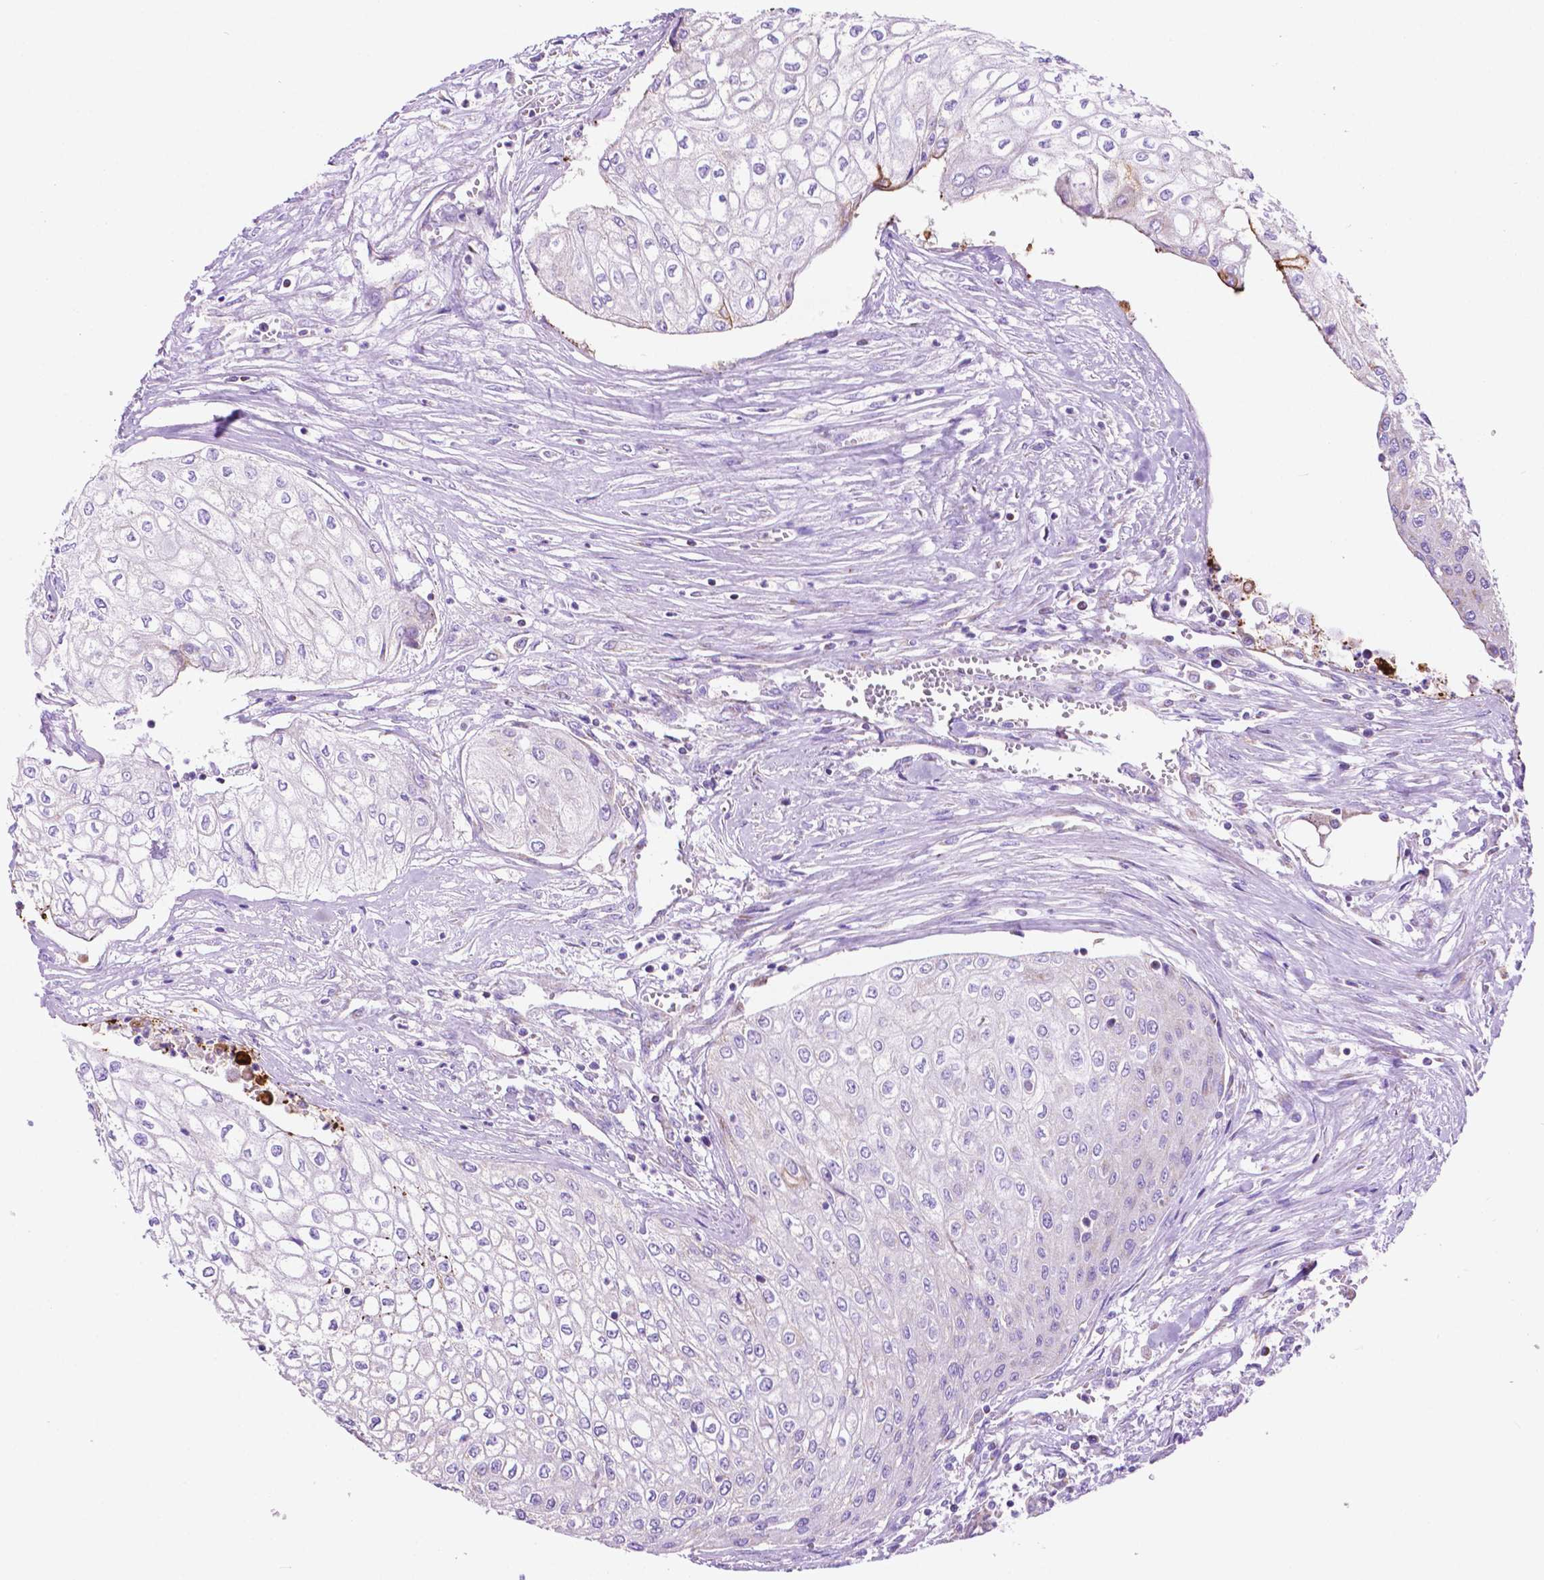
{"staining": {"intensity": "negative", "quantity": "none", "location": "none"}, "tissue": "urothelial cancer", "cell_type": "Tumor cells", "image_type": "cancer", "snomed": [{"axis": "morphology", "description": "Urothelial carcinoma, High grade"}, {"axis": "topography", "description": "Urinary bladder"}], "caption": "DAB (3,3'-diaminobenzidine) immunohistochemical staining of human urothelial cancer demonstrates no significant positivity in tumor cells. (DAB immunohistochemistry visualized using brightfield microscopy, high magnification).", "gene": "GDPD5", "patient": {"sex": "male", "age": 62}}